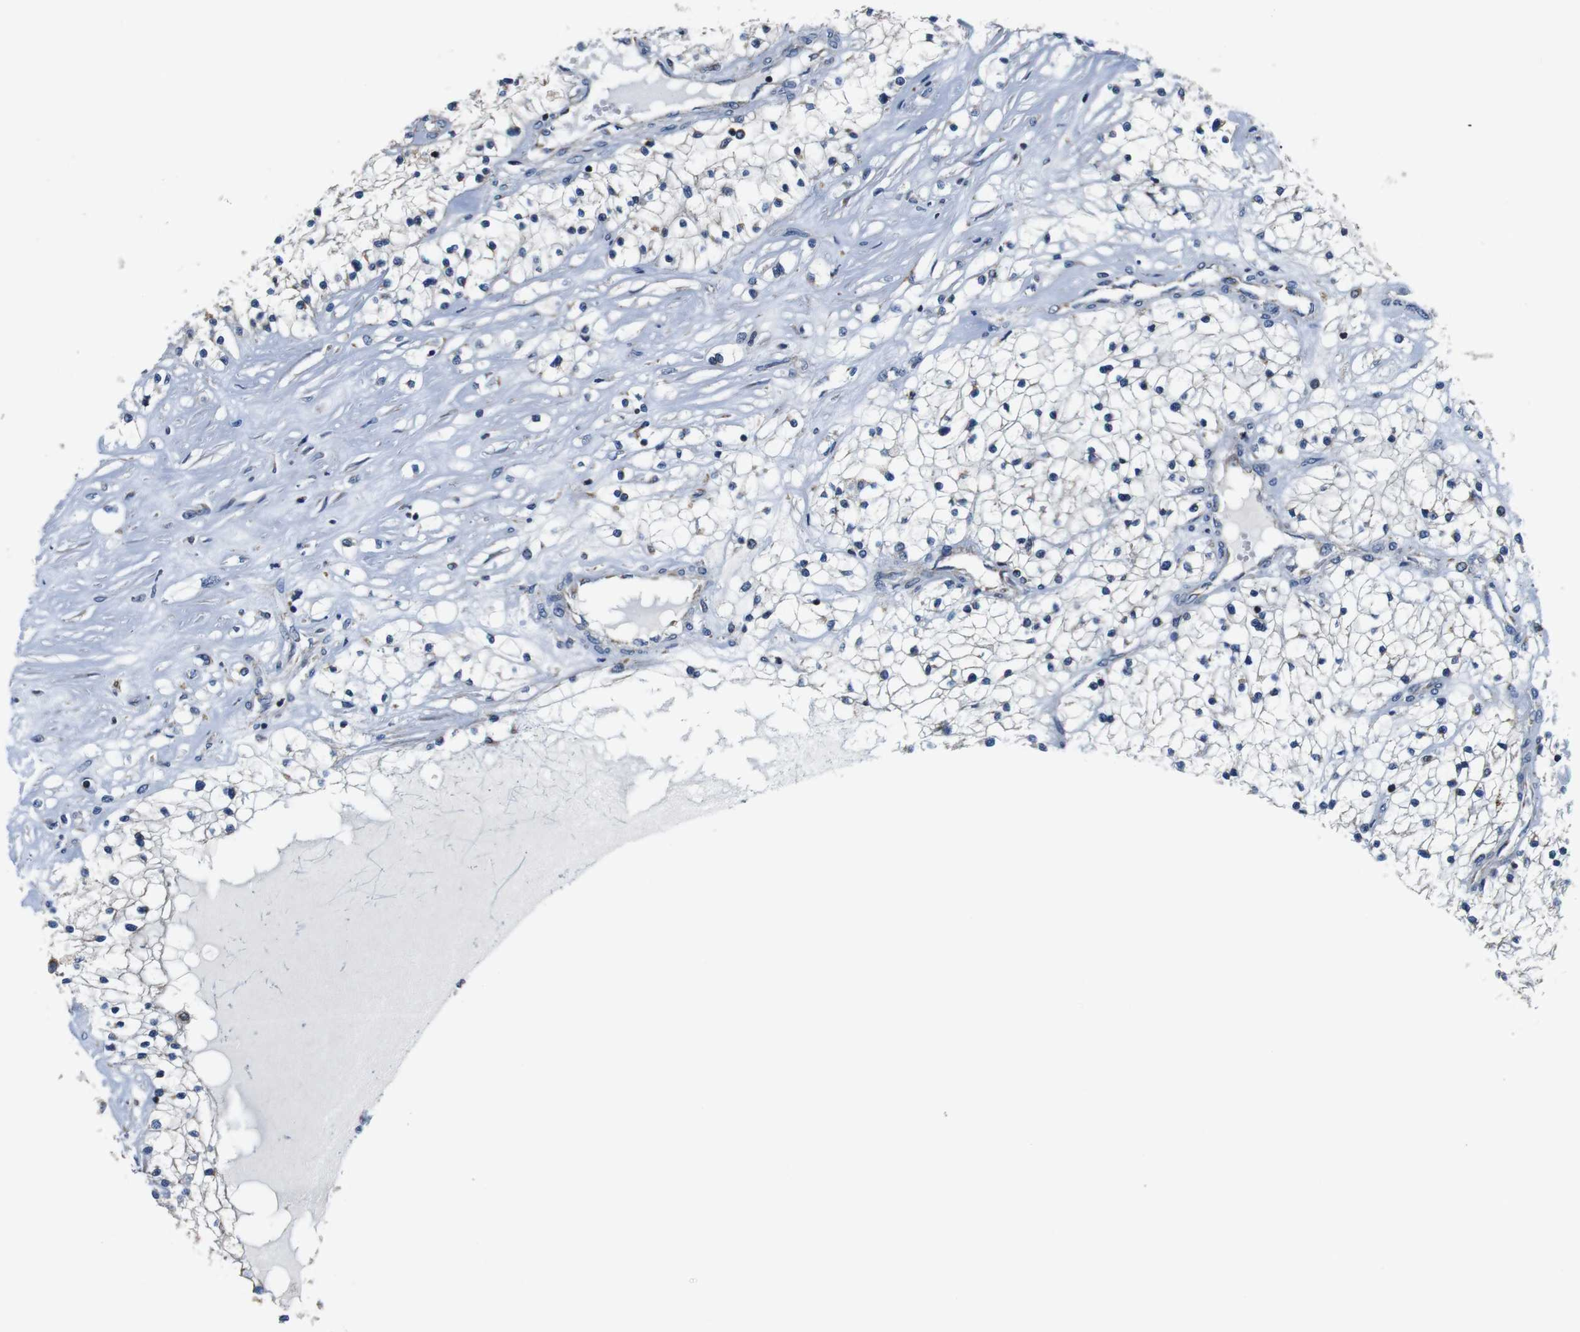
{"staining": {"intensity": "negative", "quantity": "none", "location": "none"}, "tissue": "renal cancer", "cell_type": "Tumor cells", "image_type": "cancer", "snomed": [{"axis": "morphology", "description": "Adenocarcinoma, NOS"}, {"axis": "topography", "description": "Kidney"}], "caption": "There is no significant positivity in tumor cells of renal adenocarcinoma.", "gene": "LRP4", "patient": {"sex": "male", "age": 68}}